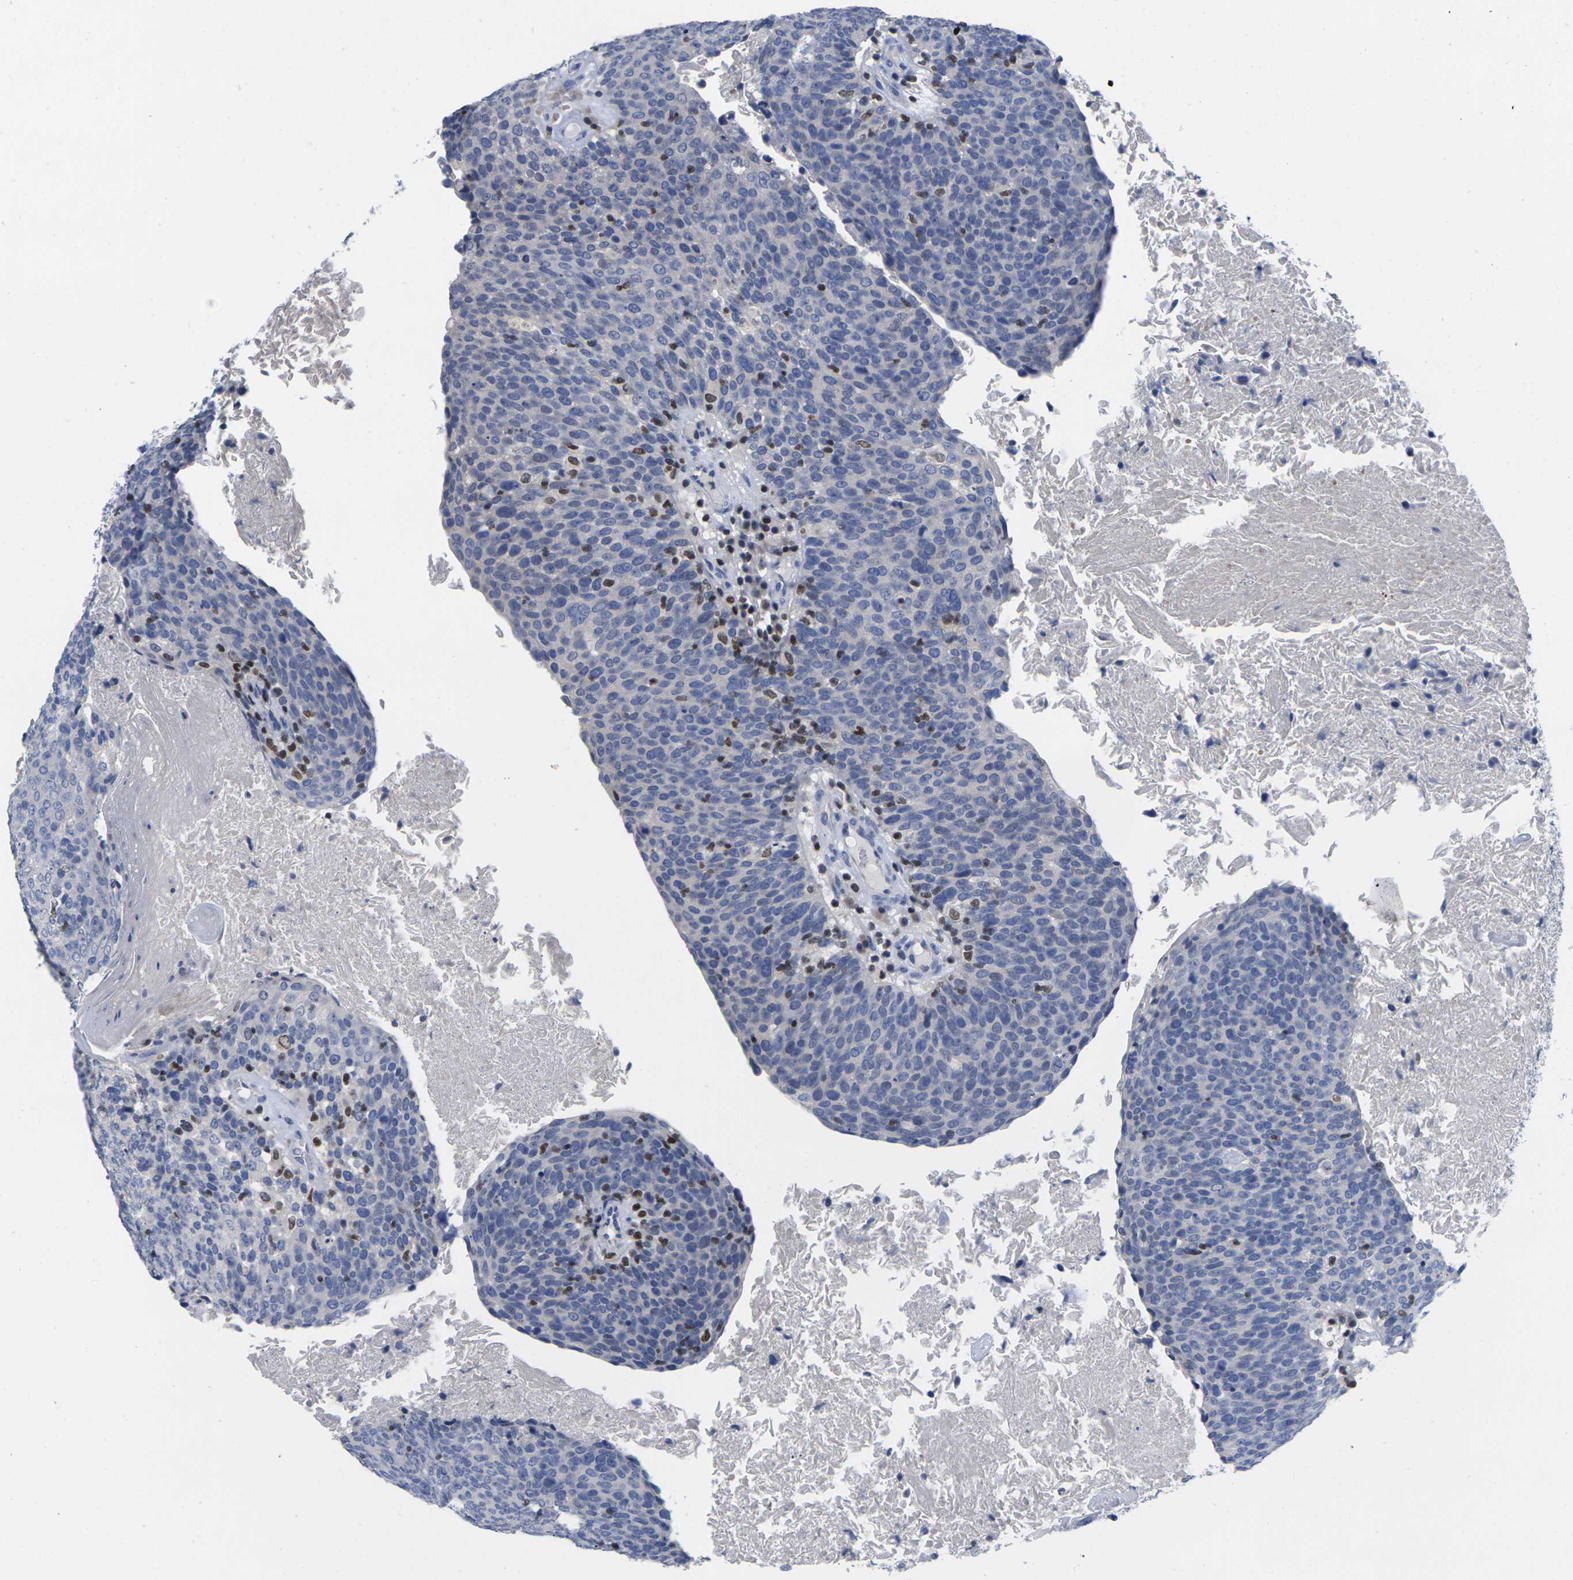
{"staining": {"intensity": "negative", "quantity": "none", "location": "none"}, "tissue": "head and neck cancer", "cell_type": "Tumor cells", "image_type": "cancer", "snomed": [{"axis": "morphology", "description": "Squamous cell carcinoma, NOS"}, {"axis": "morphology", "description": "Squamous cell carcinoma, metastatic, NOS"}, {"axis": "topography", "description": "Lymph node"}, {"axis": "topography", "description": "Head-Neck"}], "caption": "High power microscopy histopathology image of an immunohistochemistry (IHC) image of head and neck metastatic squamous cell carcinoma, revealing no significant positivity in tumor cells.", "gene": "IKZF1", "patient": {"sex": "male", "age": 62}}